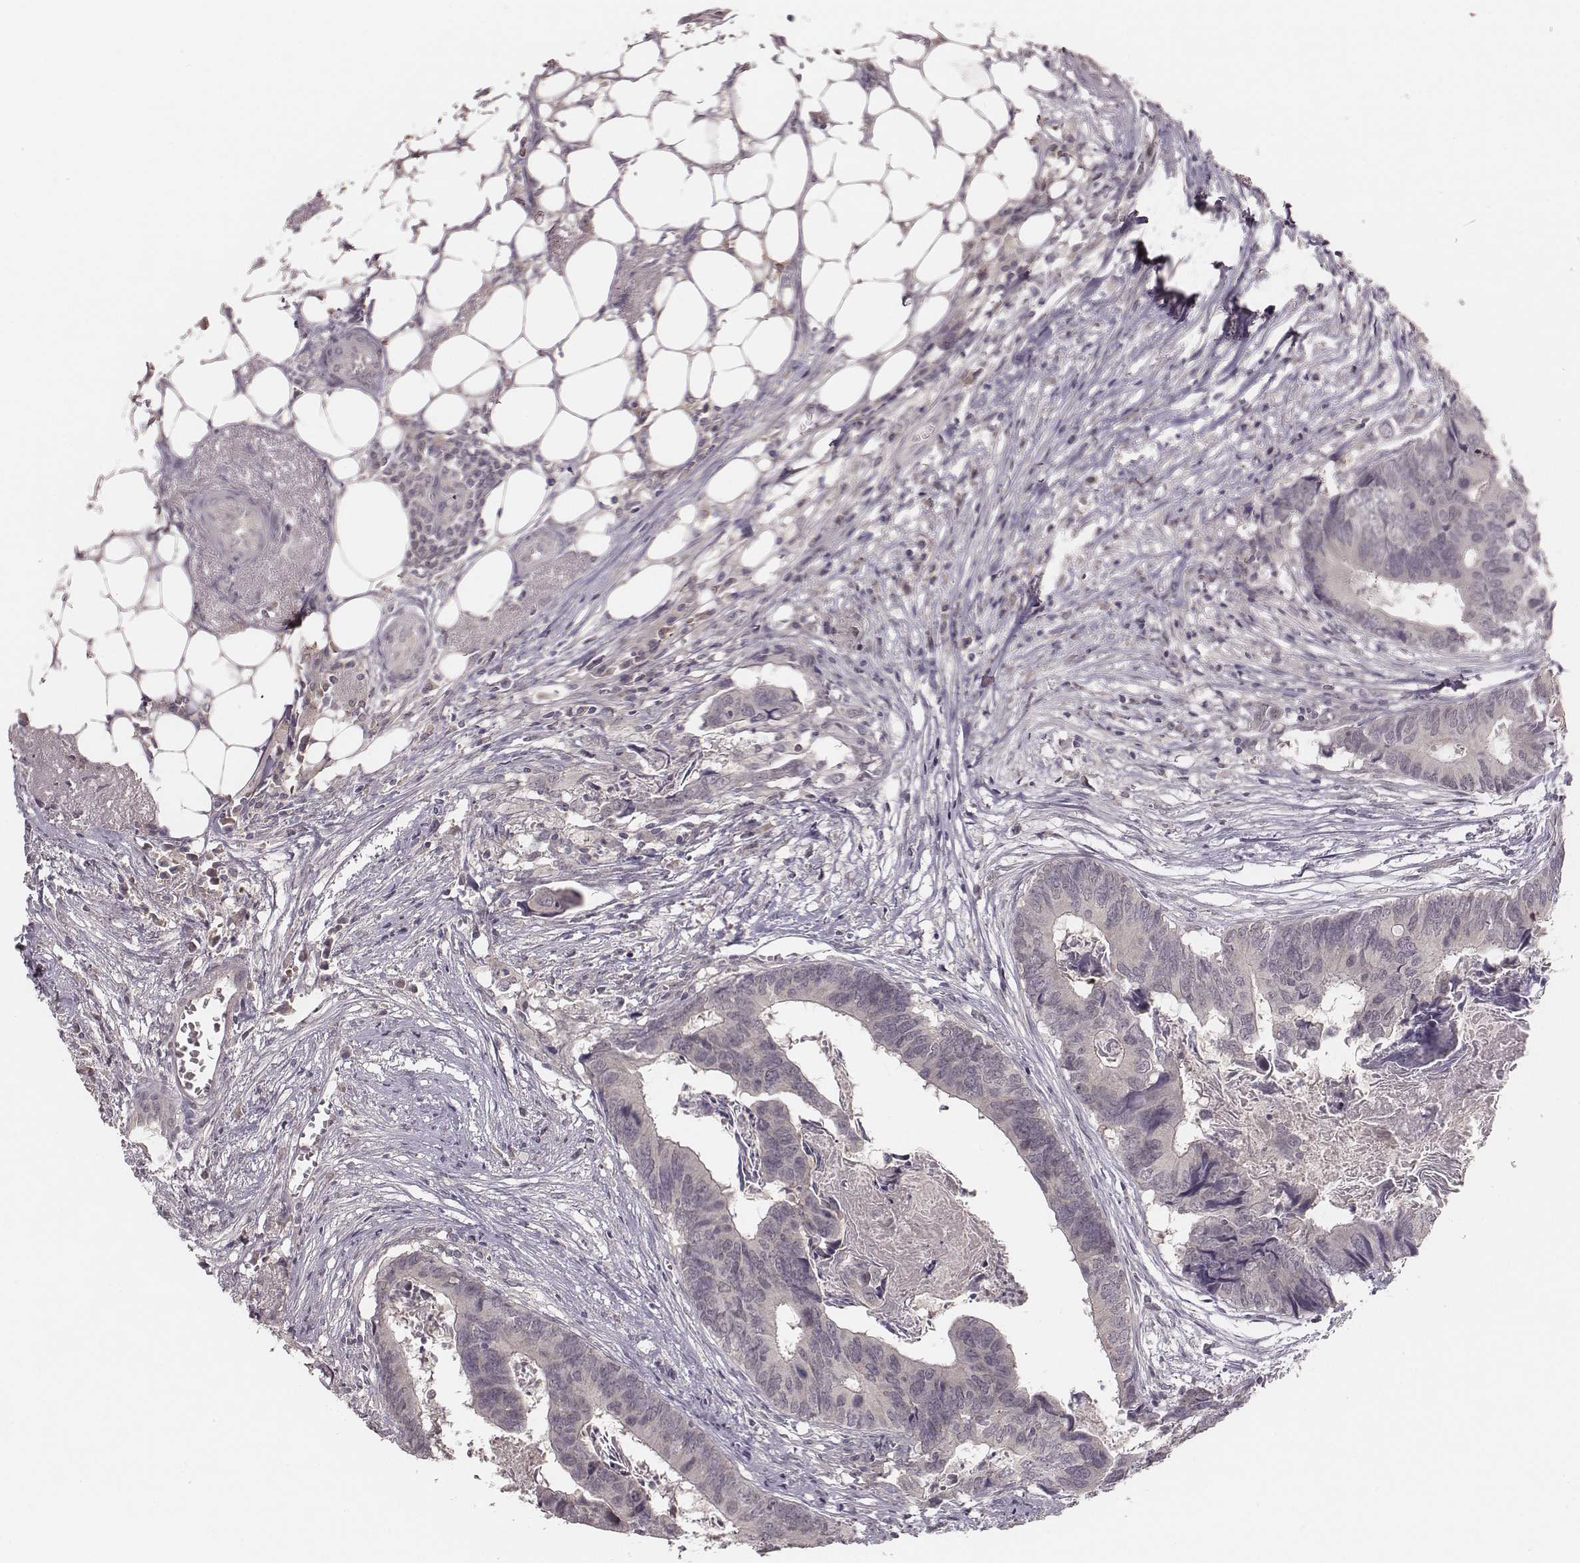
{"staining": {"intensity": "negative", "quantity": "none", "location": "none"}, "tissue": "colorectal cancer", "cell_type": "Tumor cells", "image_type": "cancer", "snomed": [{"axis": "morphology", "description": "Adenocarcinoma, NOS"}, {"axis": "topography", "description": "Colon"}], "caption": "Tumor cells are negative for brown protein staining in colorectal cancer. The staining is performed using DAB (3,3'-diaminobenzidine) brown chromogen with nuclei counter-stained in using hematoxylin.", "gene": "LY6K", "patient": {"sex": "female", "age": 82}}